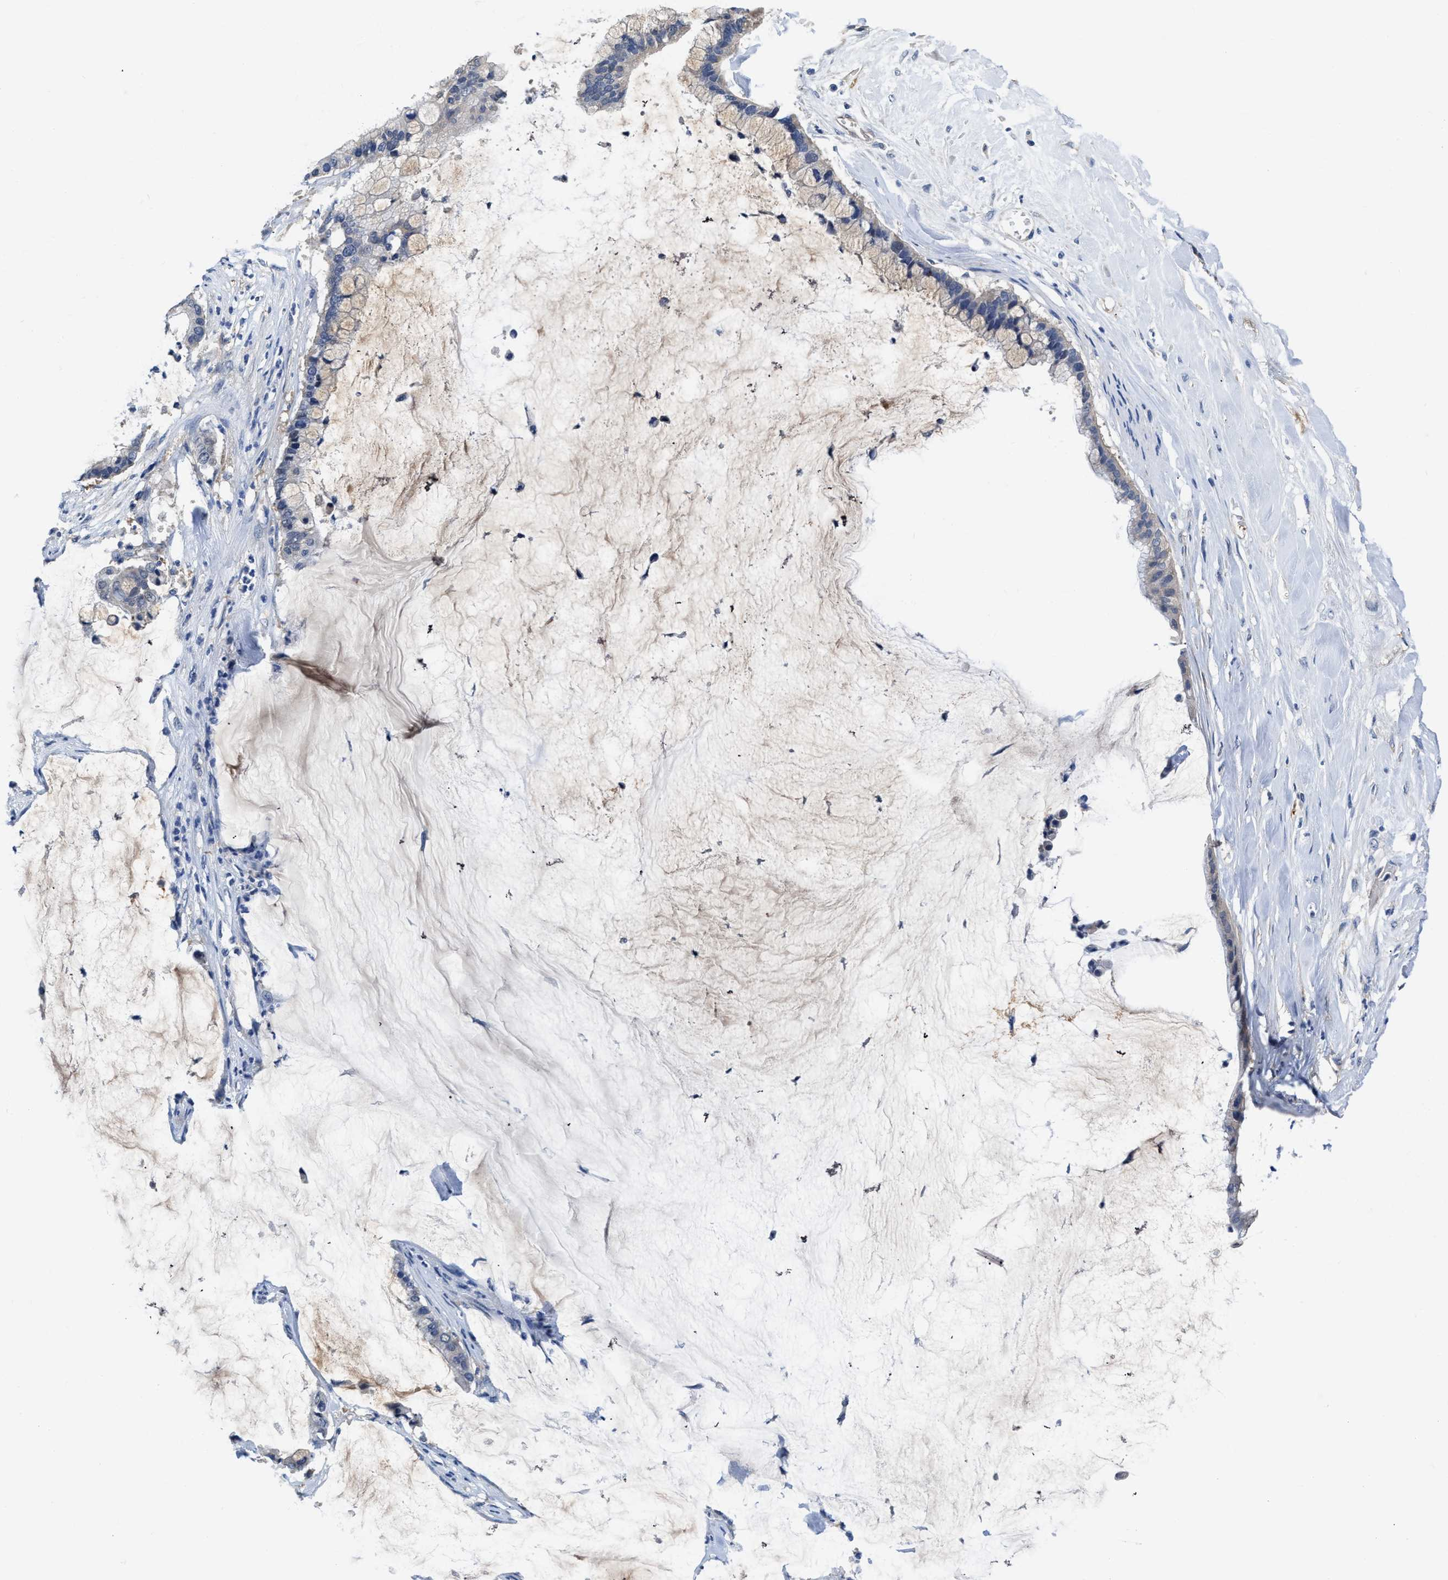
{"staining": {"intensity": "weak", "quantity": "<25%", "location": "cytoplasmic/membranous"}, "tissue": "pancreatic cancer", "cell_type": "Tumor cells", "image_type": "cancer", "snomed": [{"axis": "morphology", "description": "Adenocarcinoma, NOS"}, {"axis": "topography", "description": "Pancreas"}], "caption": "This is an immunohistochemistry histopathology image of human pancreatic adenocarcinoma. There is no expression in tumor cells.", "gene": "C22orf42", "patient": {"sex": "male", "age": 41}}